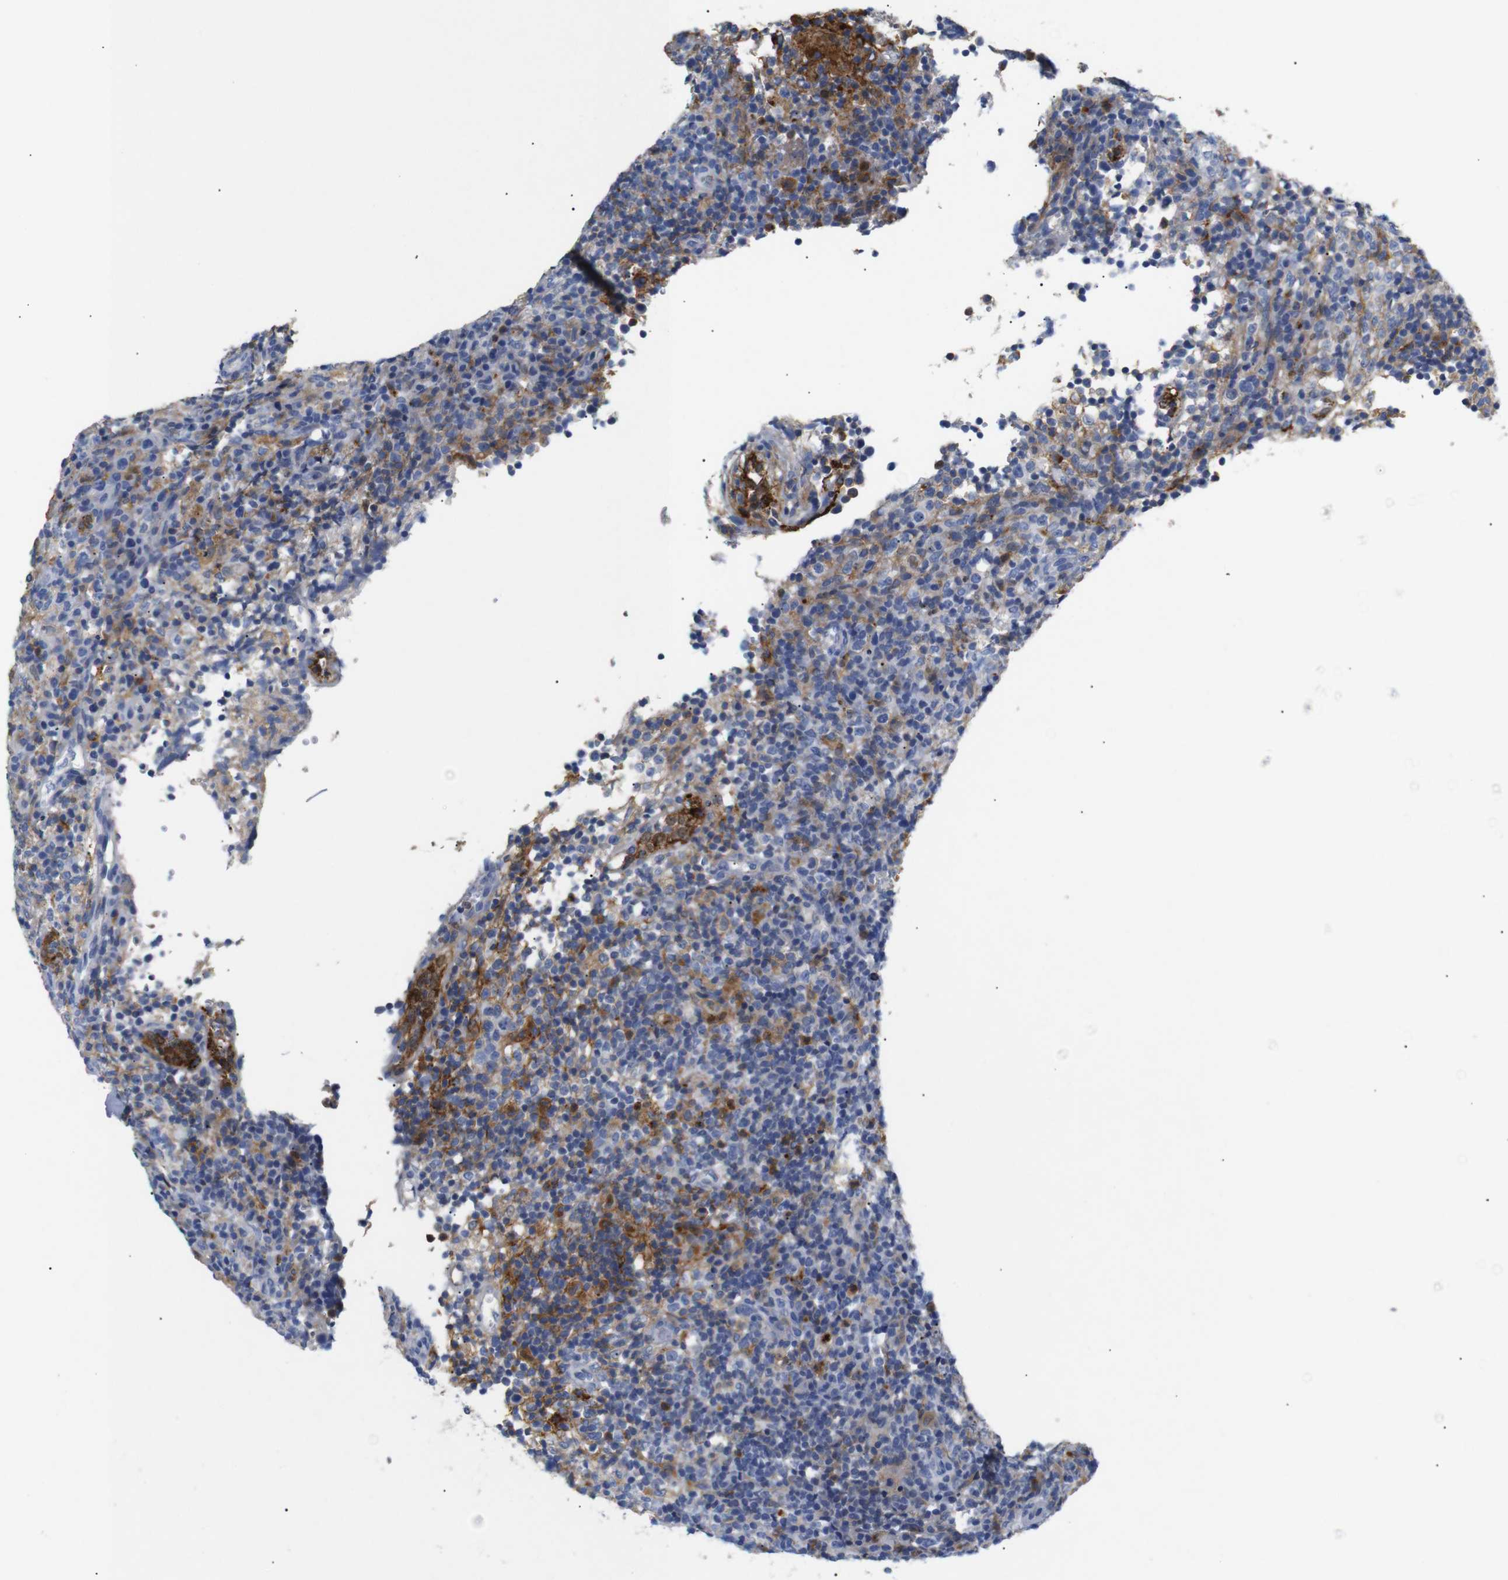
{"staining": {"intensity": "weak", "quantity": "<25%", "location": "cytoplasmic/membranous"}, "tissue": "lymphoma", "cell_type": "Tumor cells", "image_type": "cancer", "snomed": [{"axis": "morphology", "description": "Malignant lymphoma, non-Hodgkin's type, High grade"}, {"axis": "topography", "description": "Lymph node"}], "caption": "A photomicrograph of malignant lymphoma, non-Hodgkin's type (high-grade) stained for a protein reveals no brown staining in tumor cells.", "gene": "SDCBP", "patient": {"sex": "female", "age": 76}}